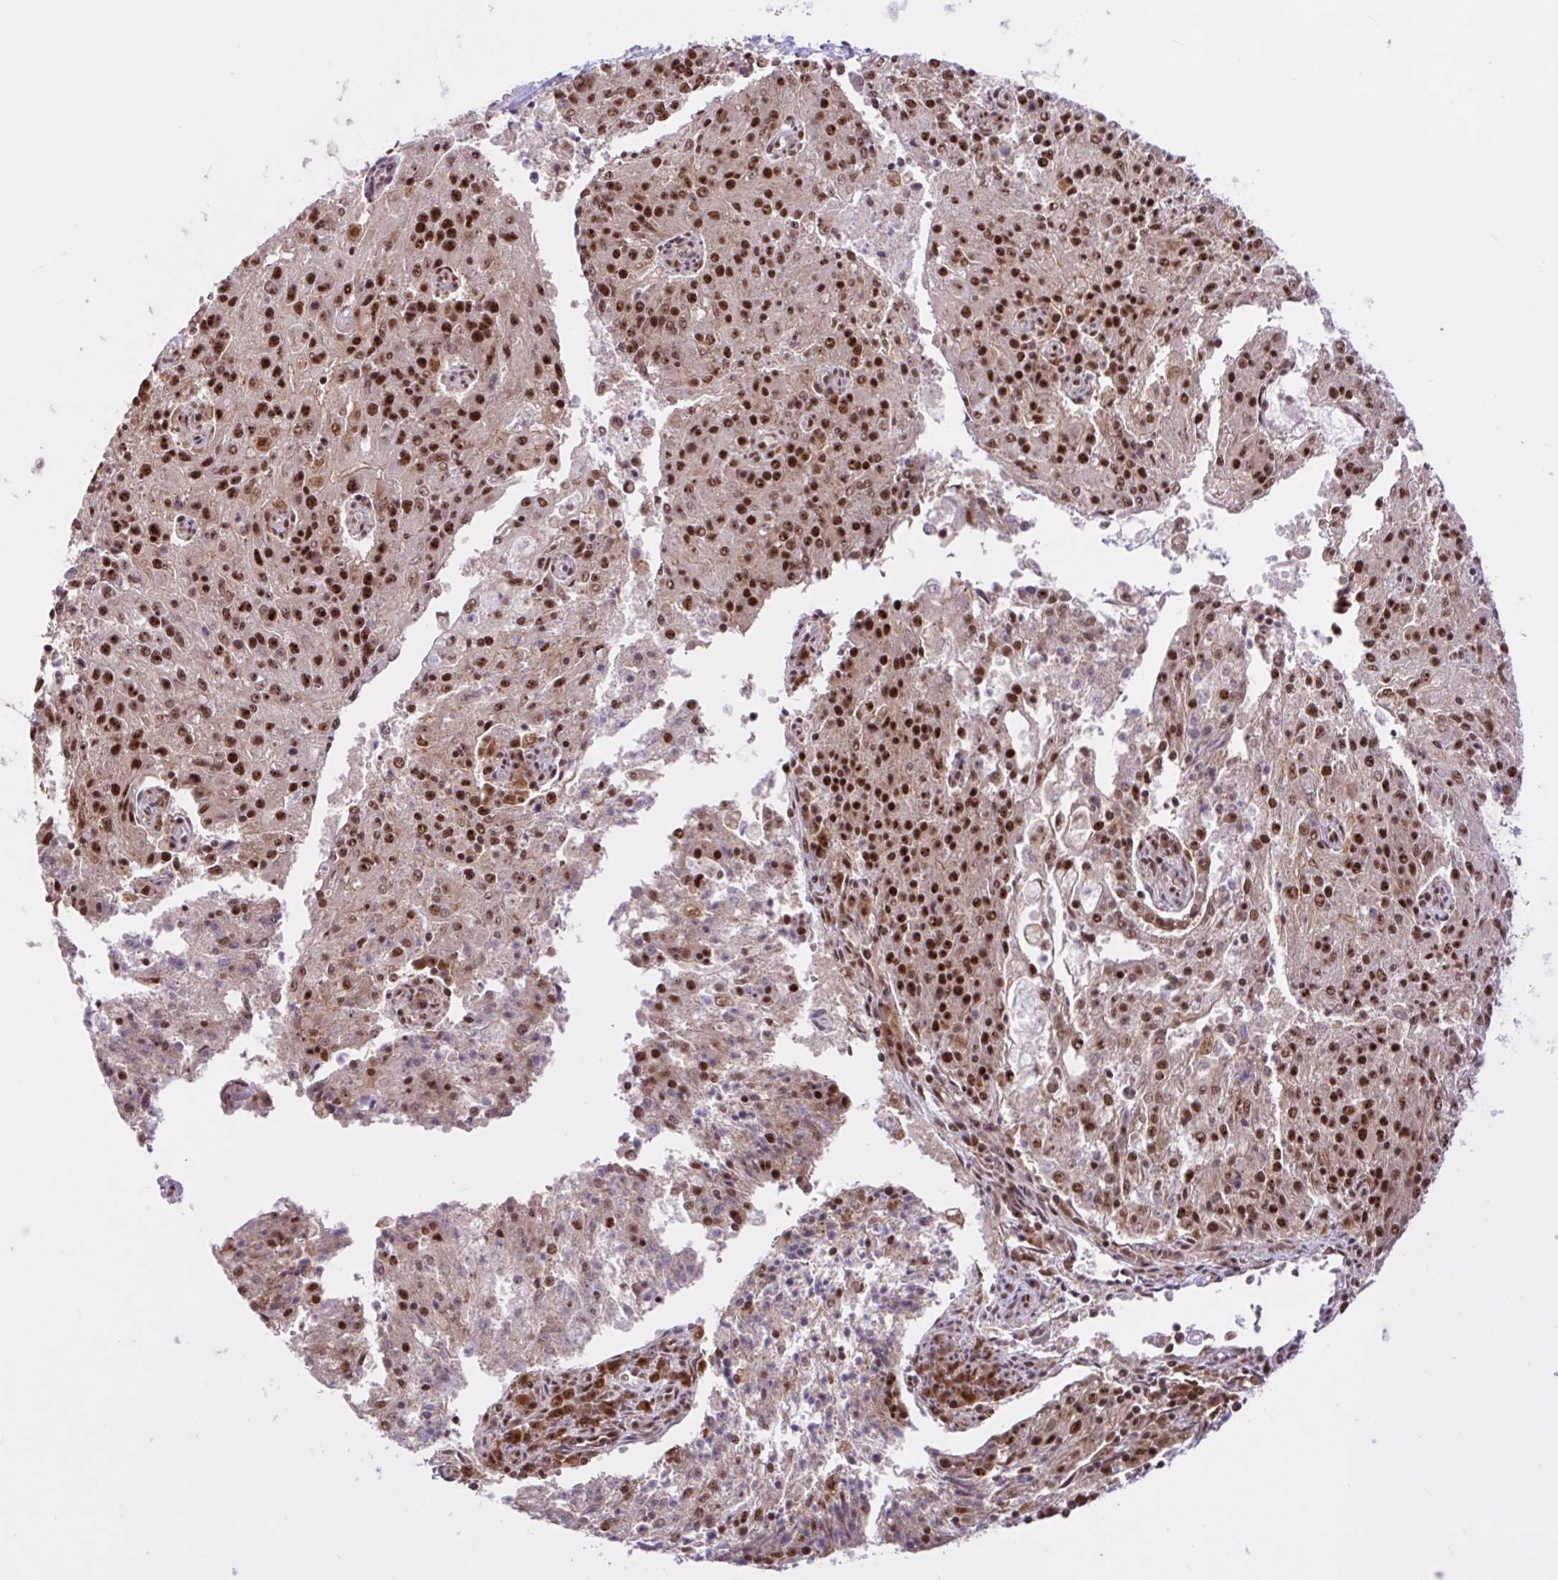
{"staining": {"intensity": "moderate", "quantity": ">75%", "location": "nuclear"}, "tissue": "endometrial cancer", "cell_type": "Tumor cells", "image_type": "cancer", "snomed": [{"axis": "morphology", "description": "Adenocarcinoma, NOS"}, {"axis": "topography", "description": "Endometrium"}], "caption": "An immunohistochemistry image of neoplastic tissue is shown. Protein staining in brown labels moderate nuclear positivity in endometrial cancer (adenocarcinoma) within tumor cells. The staining was performed using DAB, with brown indicating positive protein expression. Nuclei are stained blue with hematoxylin.", "gene": "CCDC12", "patient": {"sex": "female", "age": 82}}